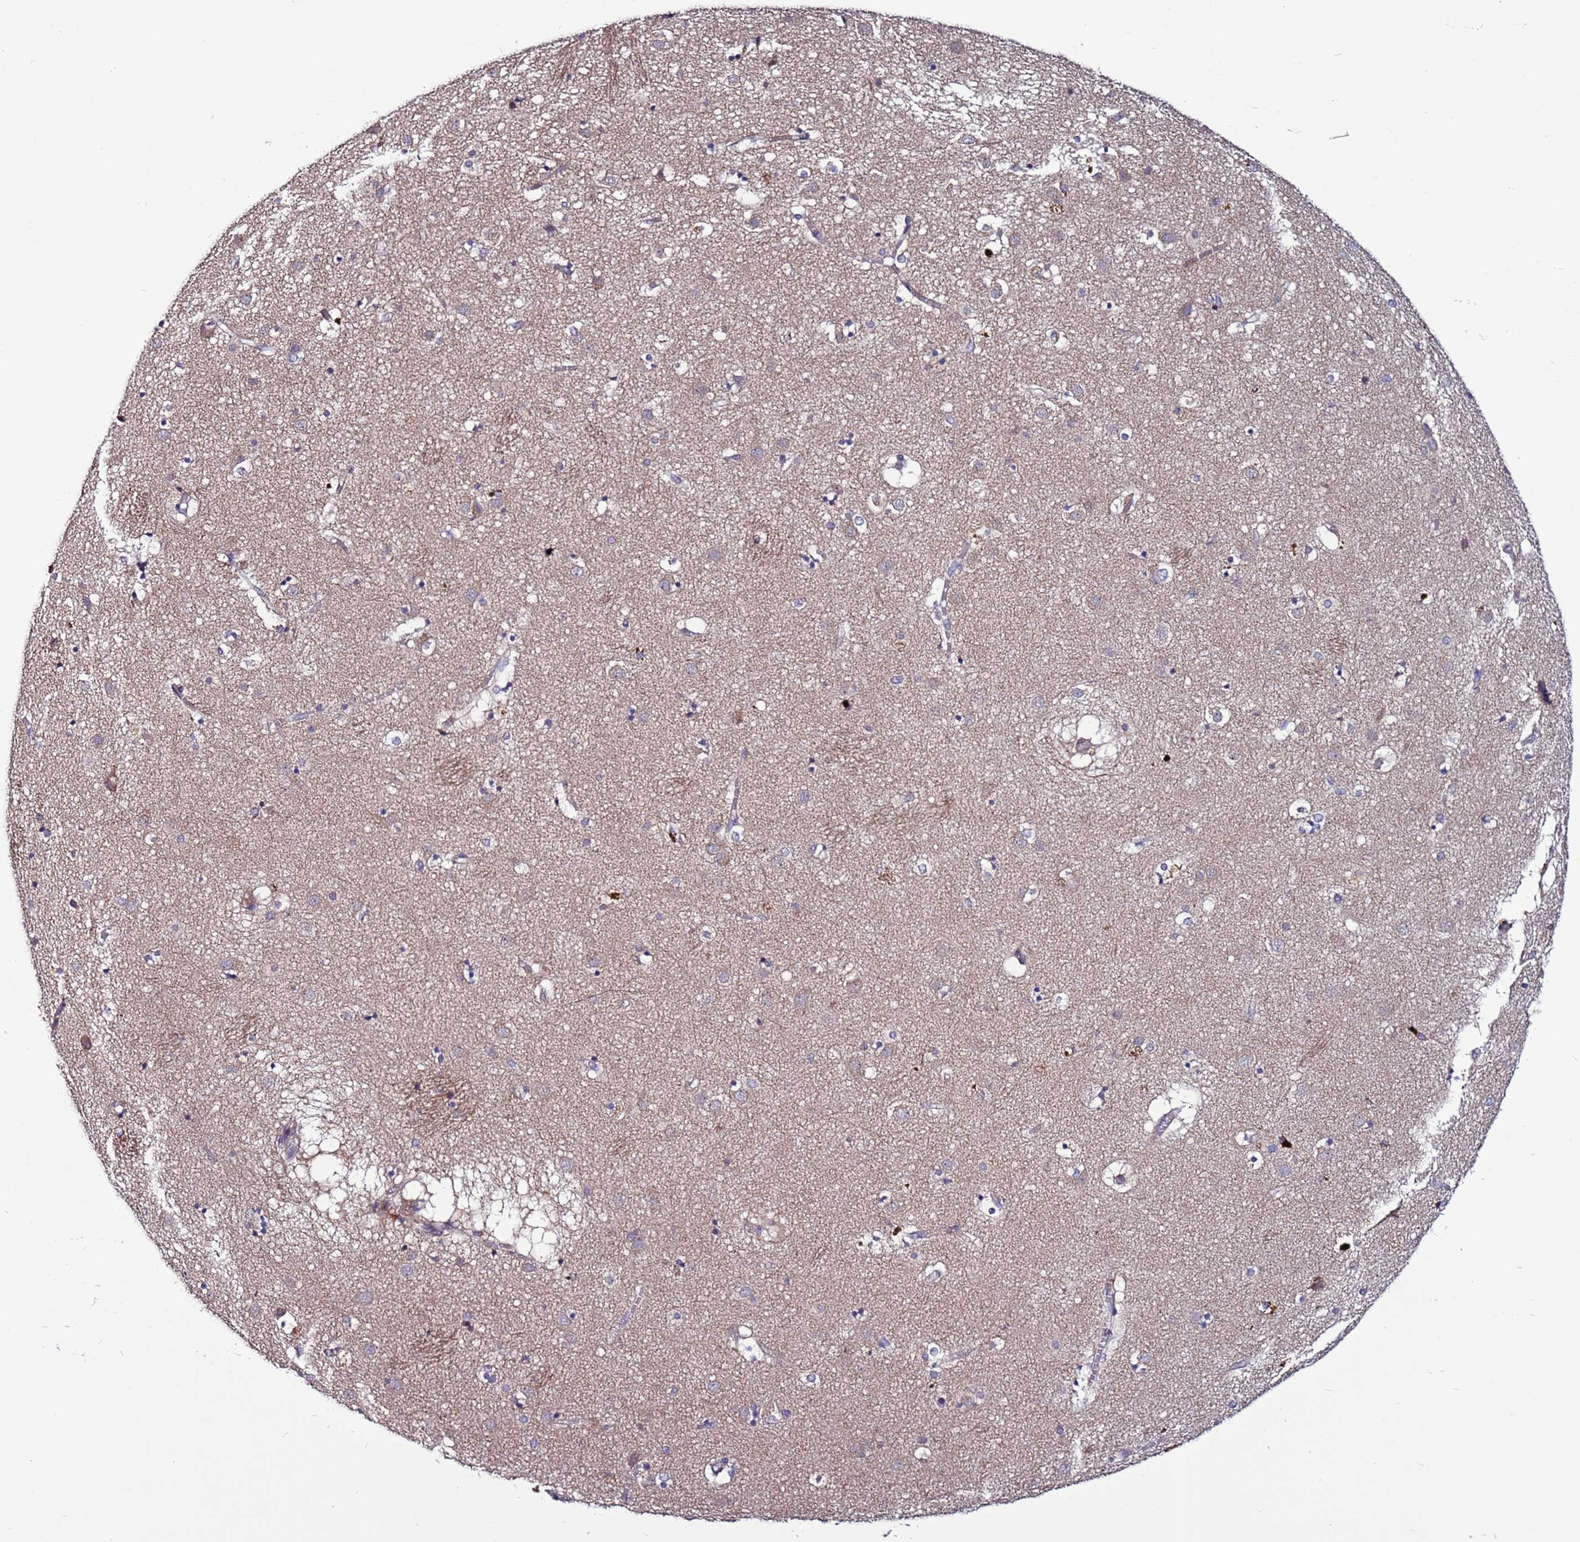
{"staining": {"intensity": "weak", "quantity": "<25%", "location": "cytoplasmic/membranous"}, "tissue": "caudate", "cell_type": "Glial cells", "image_type": "normal", "snomed": [{"axis": "morphology", "description": "Normal tissue, NOS"}, {"axis": "topography", "description": "Lateral ventricle wall"}], "caption": "Immunohistochemical staining of benign human caudate demonstrates no significant positivity in glial cells. (DAB immunohistochemistry with hematoxylin counter stain).", "gene": "GAREM1", "patient": {"sex": "male", "age": 70}}